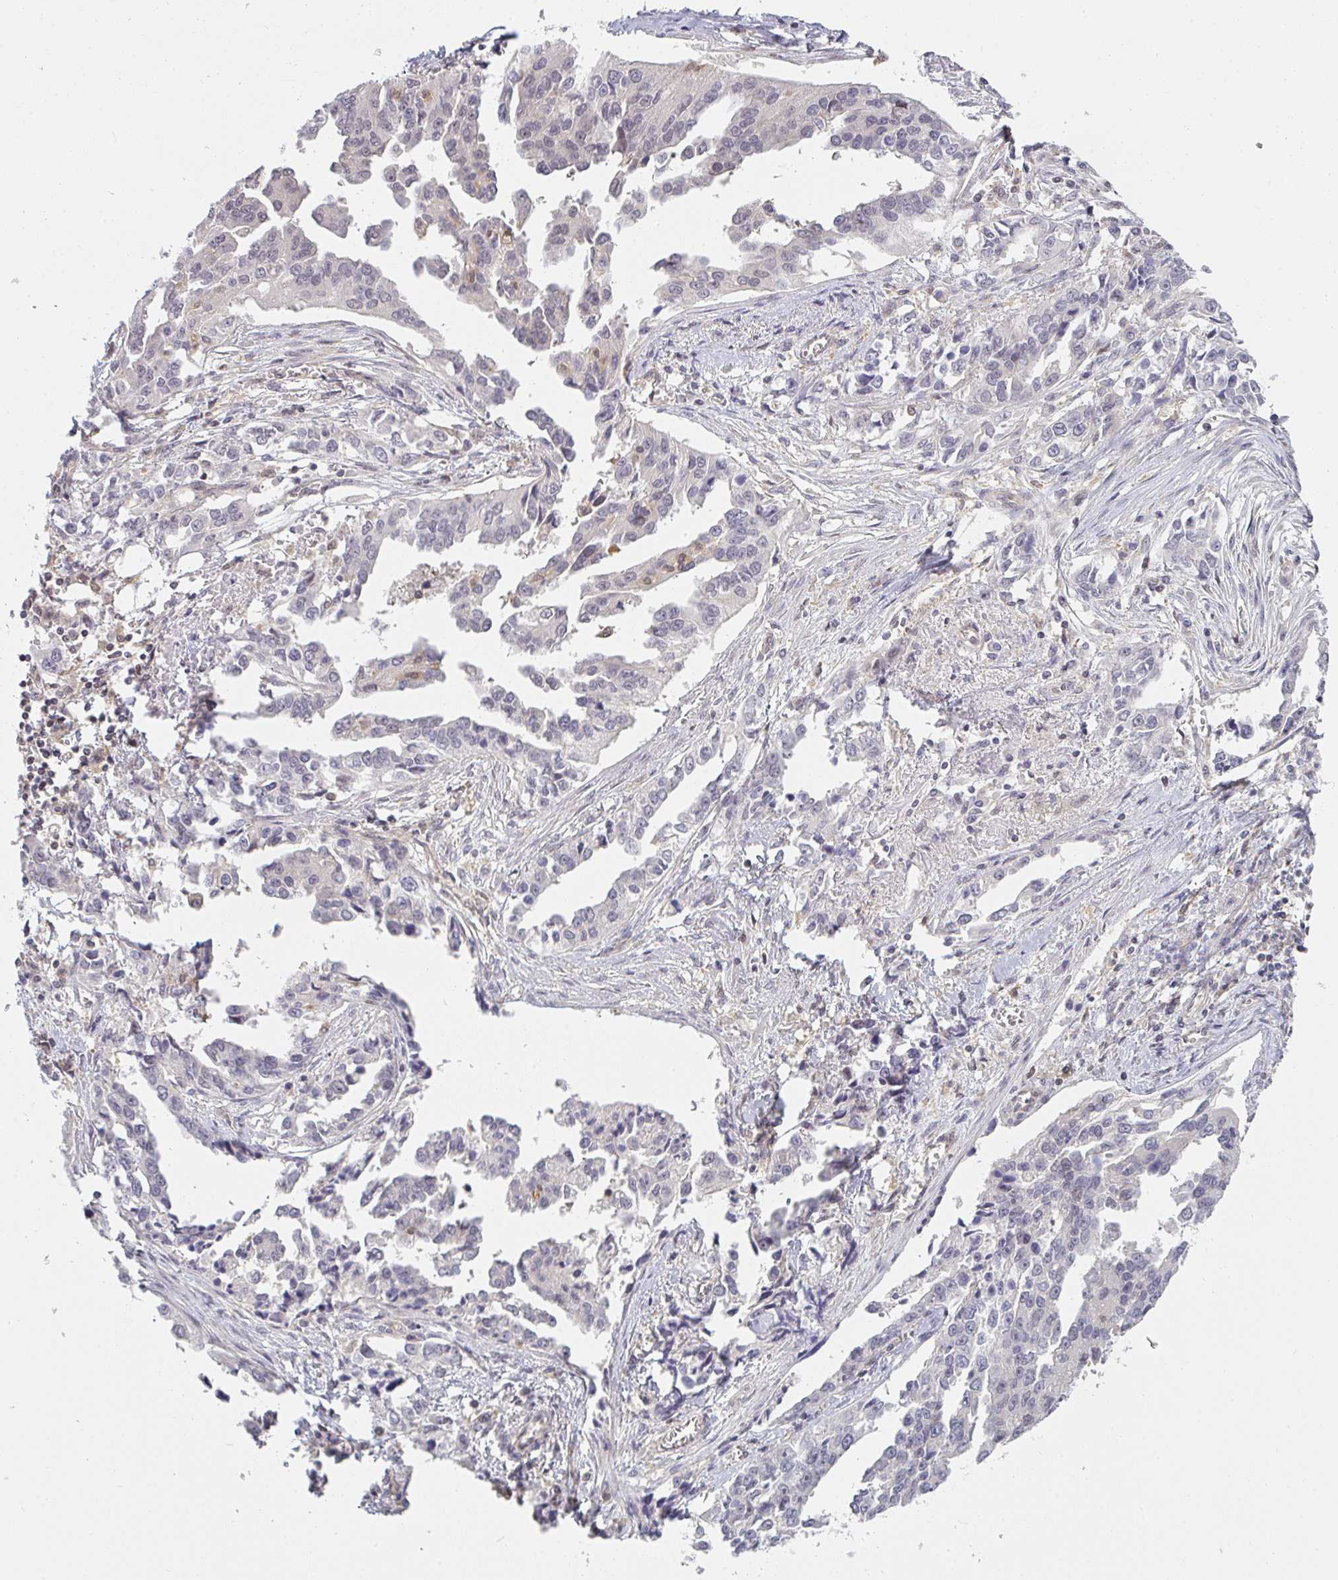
{"staining": {"intensity": "negative", "quantity": "none", "location": "none"}, "tissue": "ovarian cancer", "cell_type": "Tumor cells", "image_type": "cancer", "snomed": [{"axis": "morphology", "description": "Cystadenocarcinoma, serous, NOS"}, {"axis": "topography", "description": "Ovary"}], "caption": "This histopathology image is of ovarian cancer stained with immunohistochemistry (IHC) to label a protein in brown with the nuclei are counter-stained blue. There is no staining in tumor cells.", "gene": "GSDMB", "patient": {"sex": "female", "age": 75}}